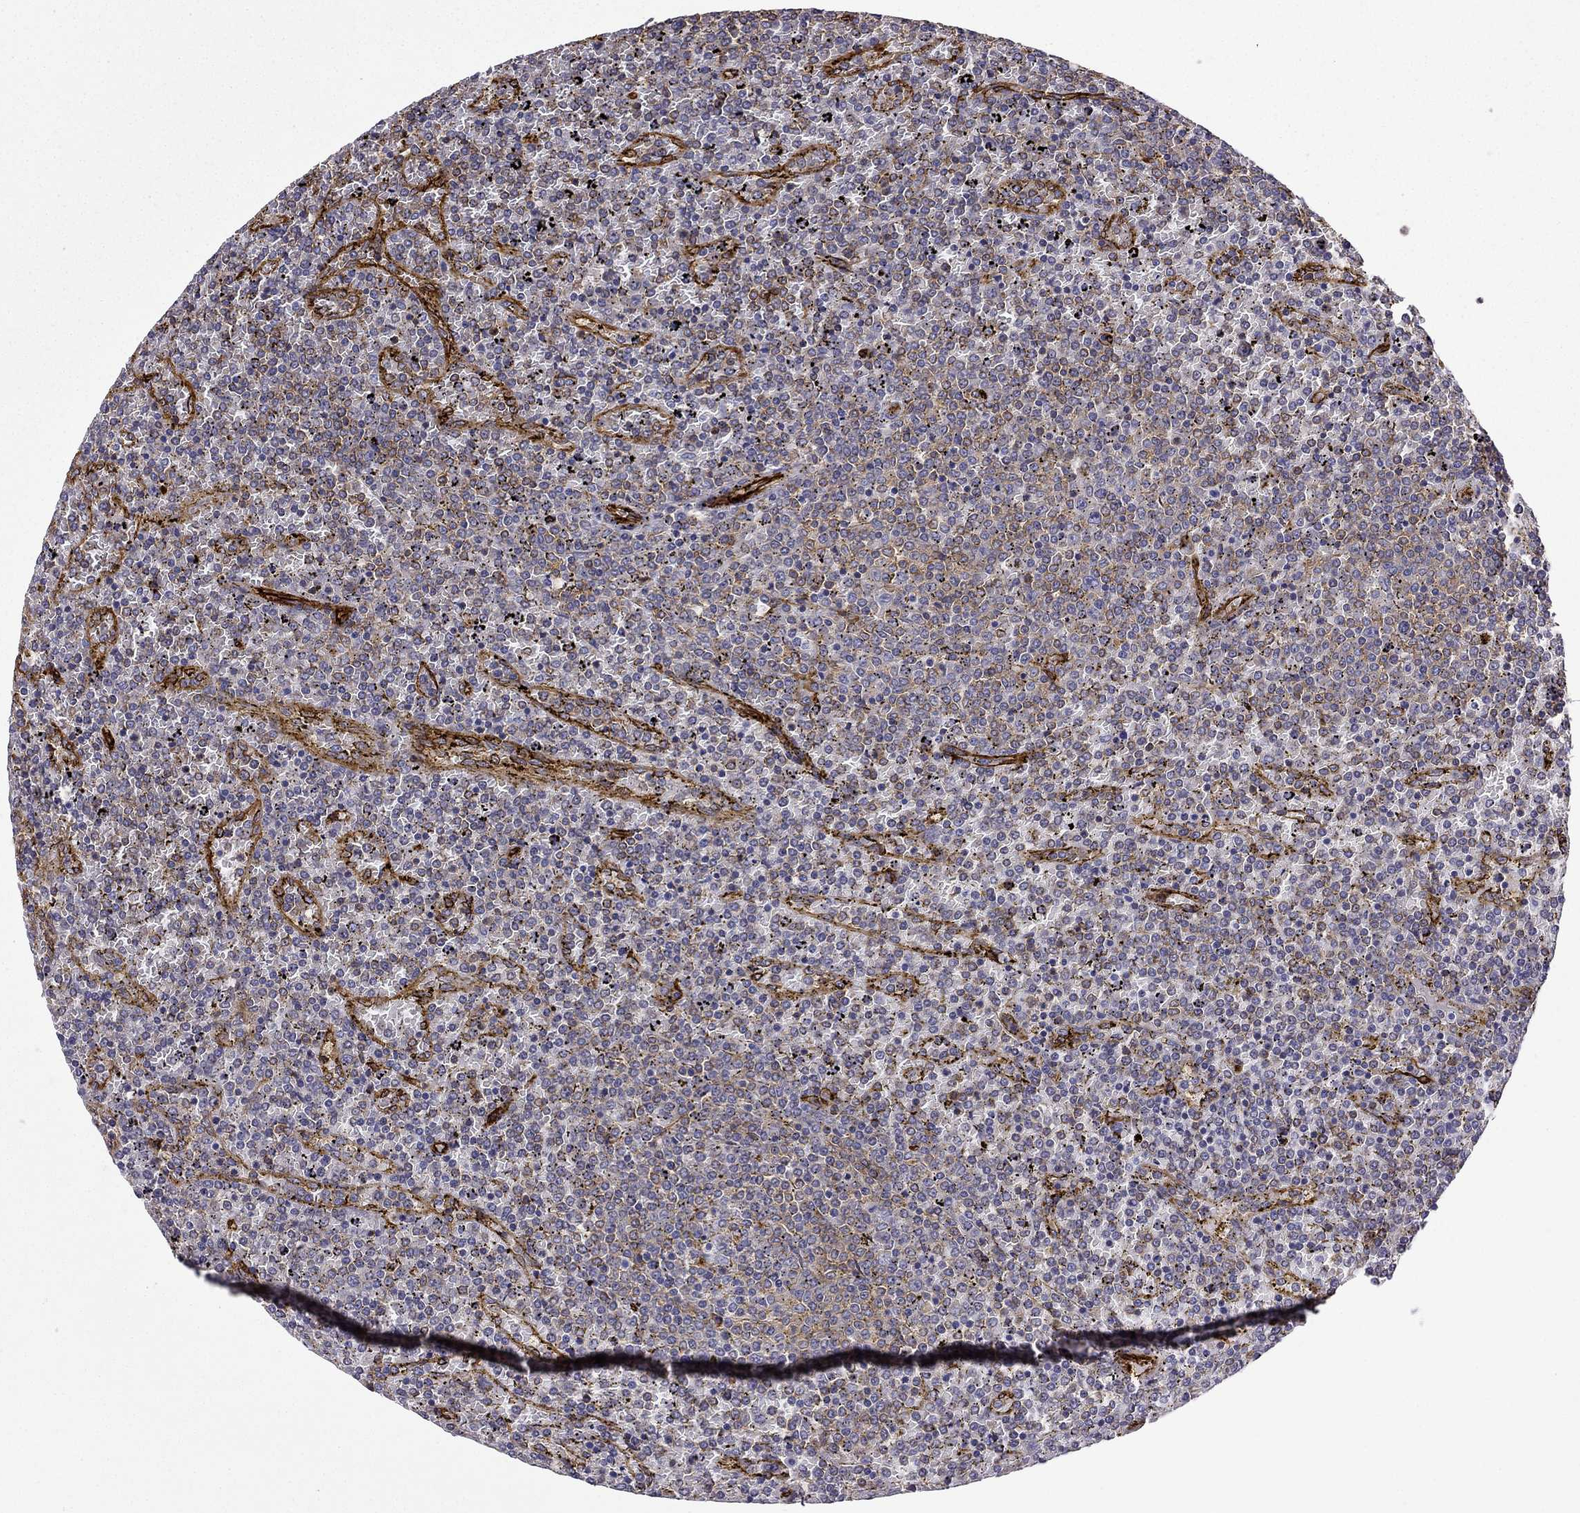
{"staining": {"intensity": "negative", "quantity": "none", "location": "none"}, "tissue": "lymphoma", "cell_type": "Tumor cells", "image_type": "cancer", "snomed": [{"axis": "morphology", "description": "Malignant lymphoma, non-Hodgkin's type, Low grade"}, {"axis": "topography", "description": "Spleen"}], "caption": "Lymphoma stained for a protein using immunohistochemistry exhibits no positivity tumor cells.", "gene": "MAP4", "patient": {"sex": "female", "age": 77}}